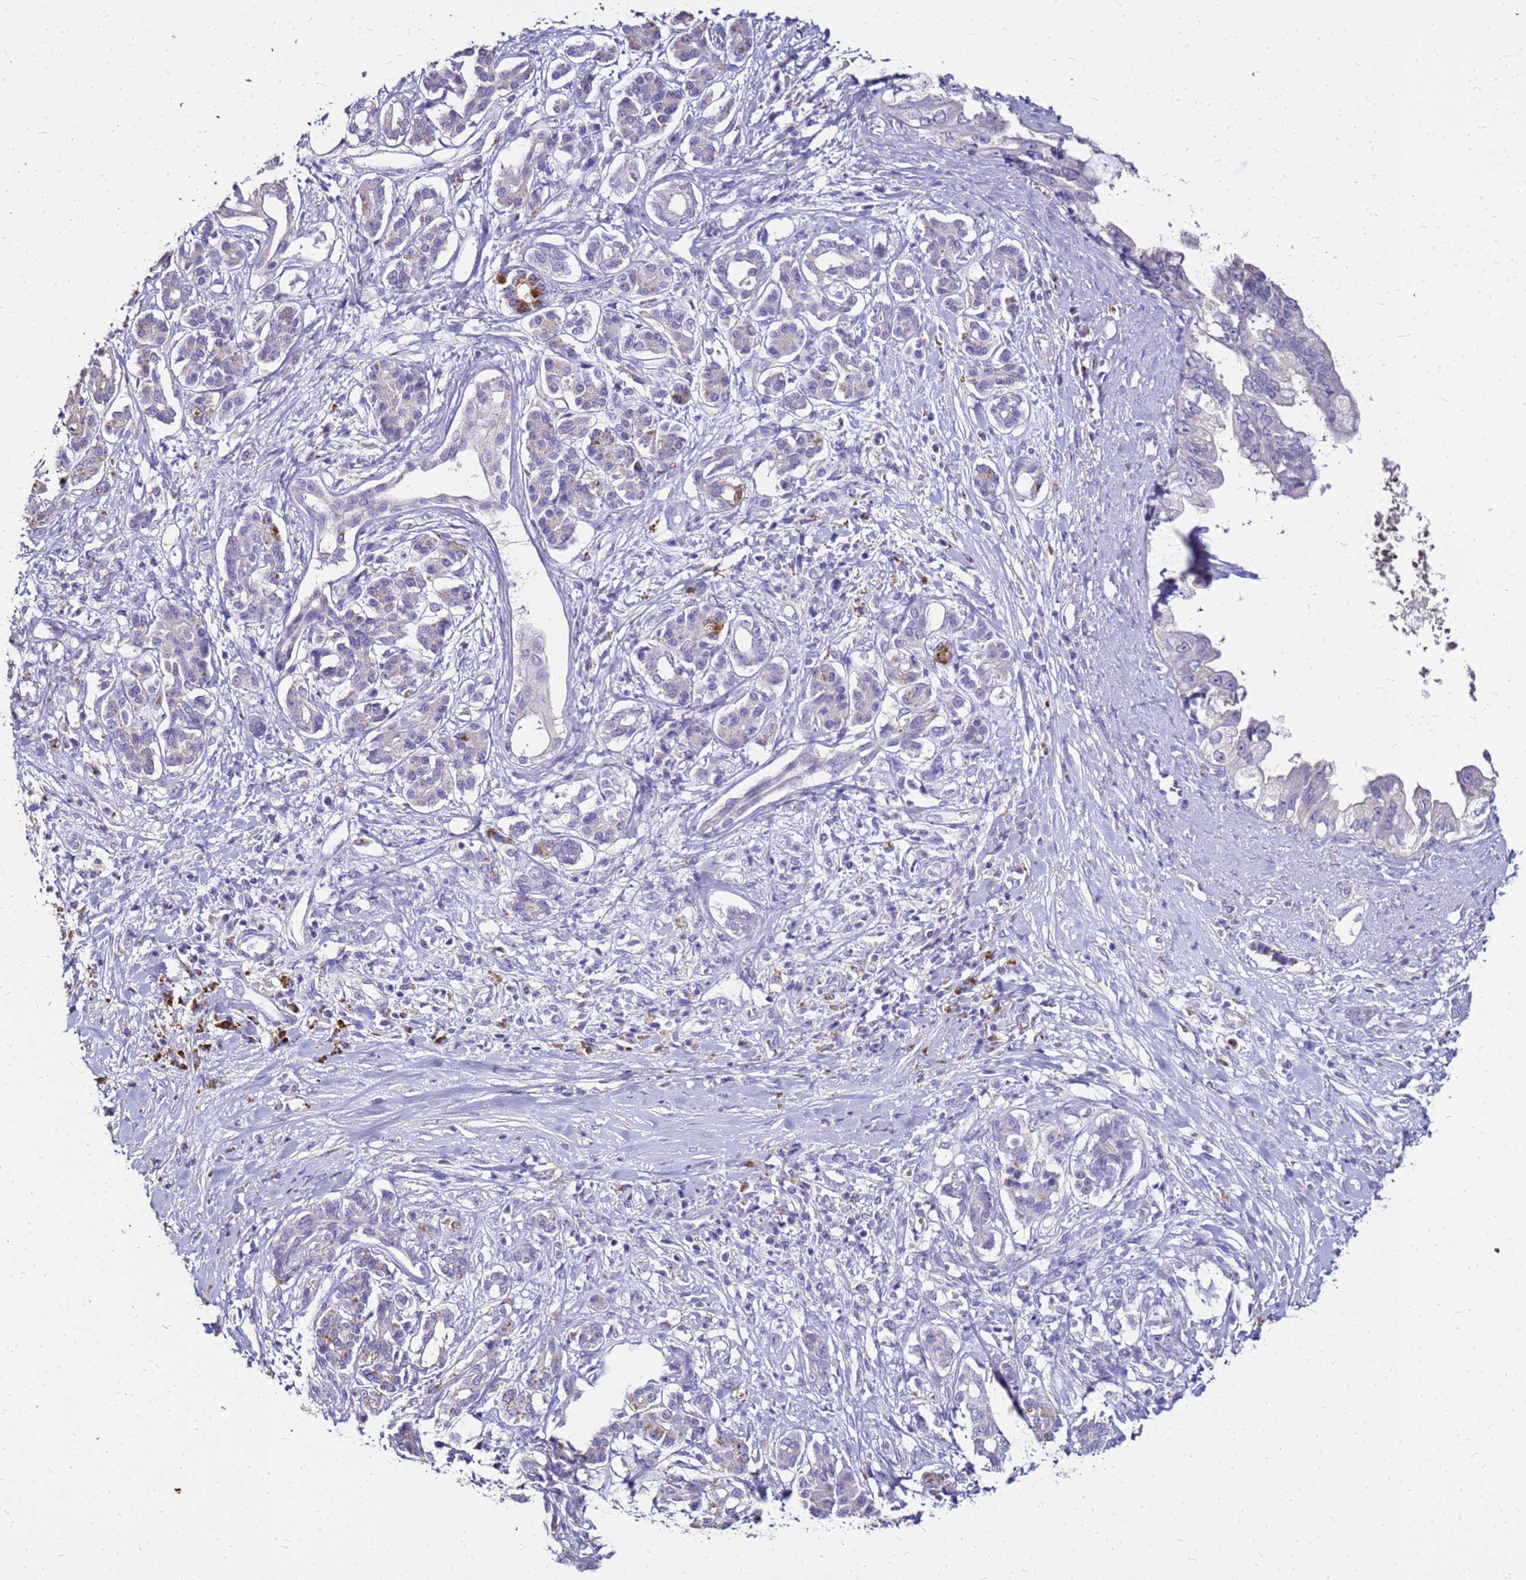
{"staining": {"intensity": "negative", "quantity": "none", "location": "none"}, "tissue": "pancreatic cancer", "cell_type": "Tumor cells", "image_type": "cancer", "snomed": [{"axis": "morphology", "description": "Adenocarcinoma, NOS"}, {"axis": "topography", "description": "Pancreas"}], "caption": "A micrograph of human adenocarcinoma (pancreatic) is negative for staining in tumor cells.", "gene": "S100A2", "patient": {"sex": "female", "age": 56}}